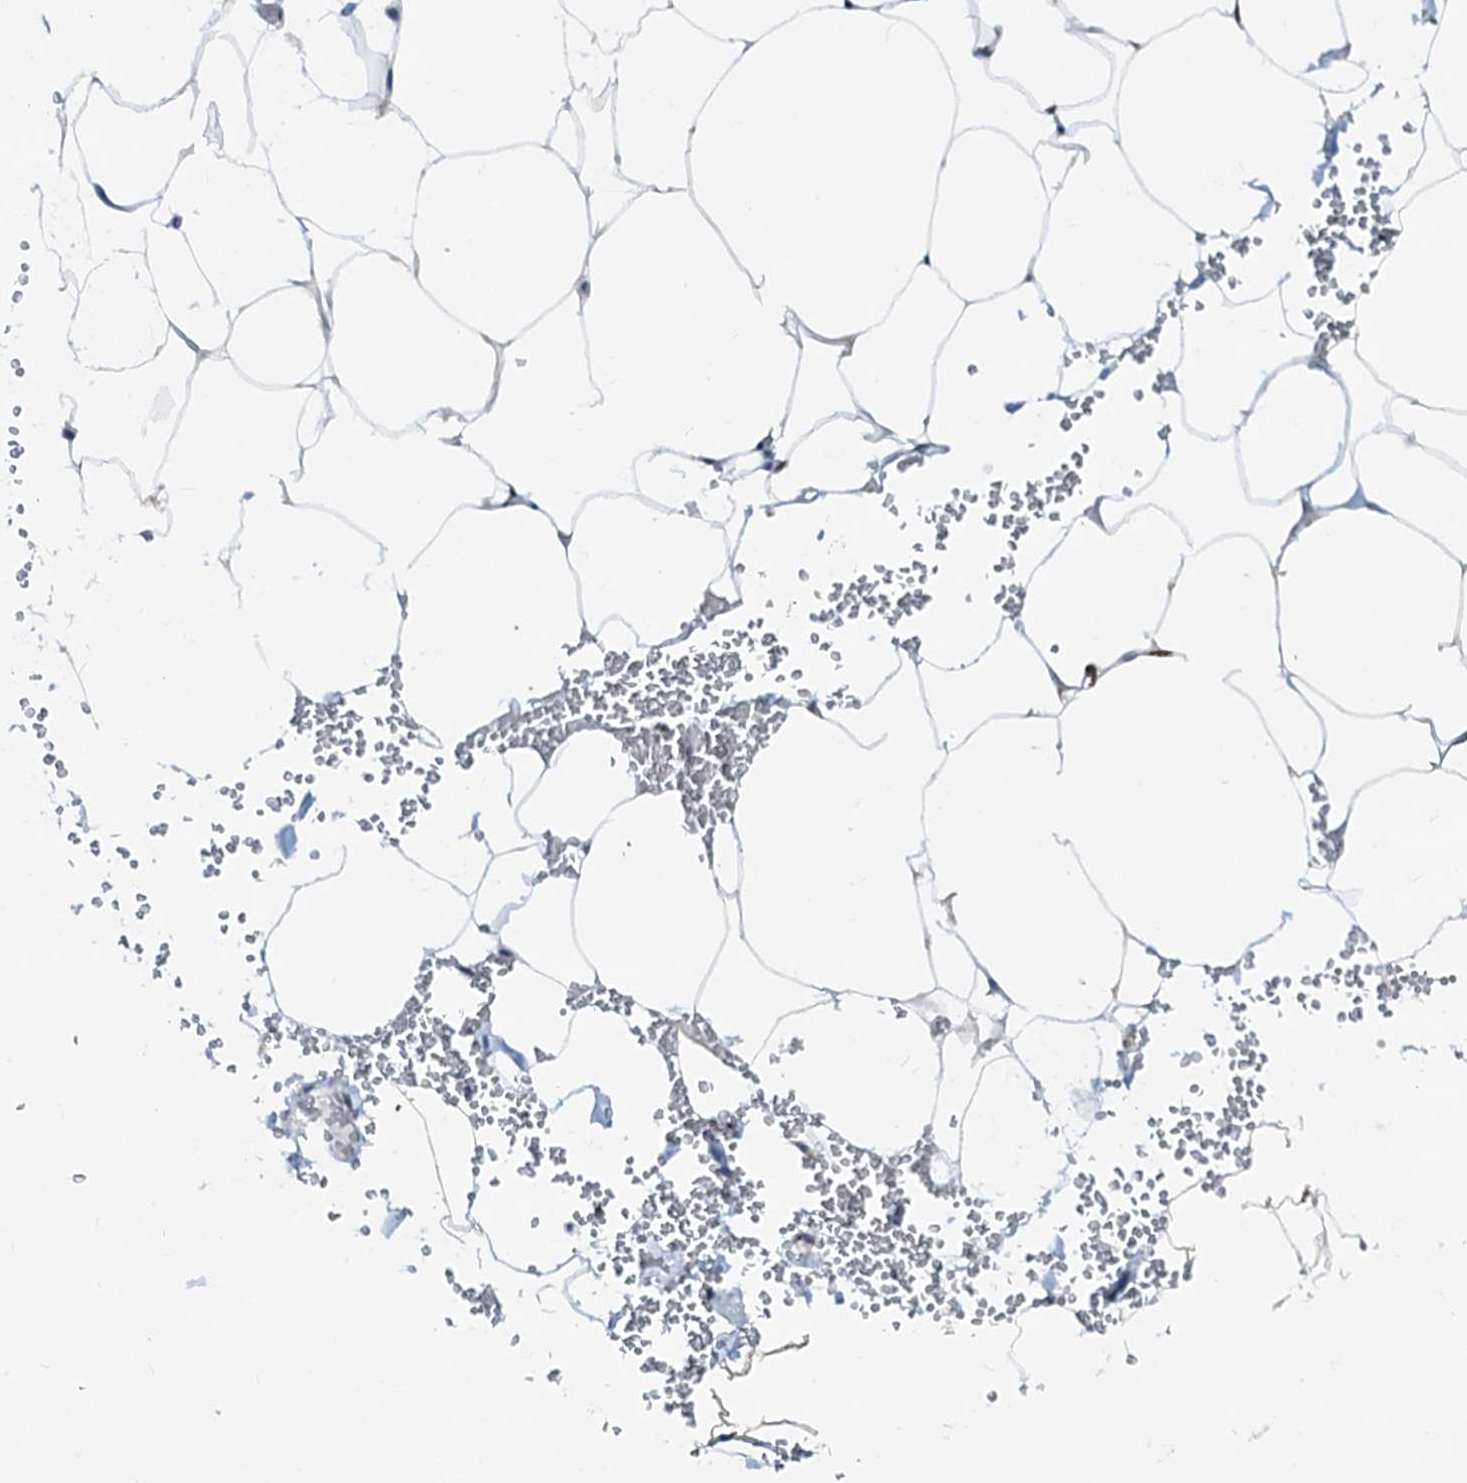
{"staining": {"intensity": "negative", "quantity": "none", "location": "none"}, "tissue": "adipose tissue", "cell_type": "Adipocytes", "image_type": "normal", "snomed": [{"axis": "morphology", "description": "Normal tissue, NOS"}, {"axis": "topography", "description": "Gallbladder"}, {"axis": "topography", "description": "Peripheral nerve tissue"}], "caption": "There is no significant staining in adipocytes of adipose tissue. The staining is performed using DAB brown chromogen with nuclei counter-stained in using hematoxylin.", "gene": "SNRPD1", "patient": {"sex": "male", "age": 38}}